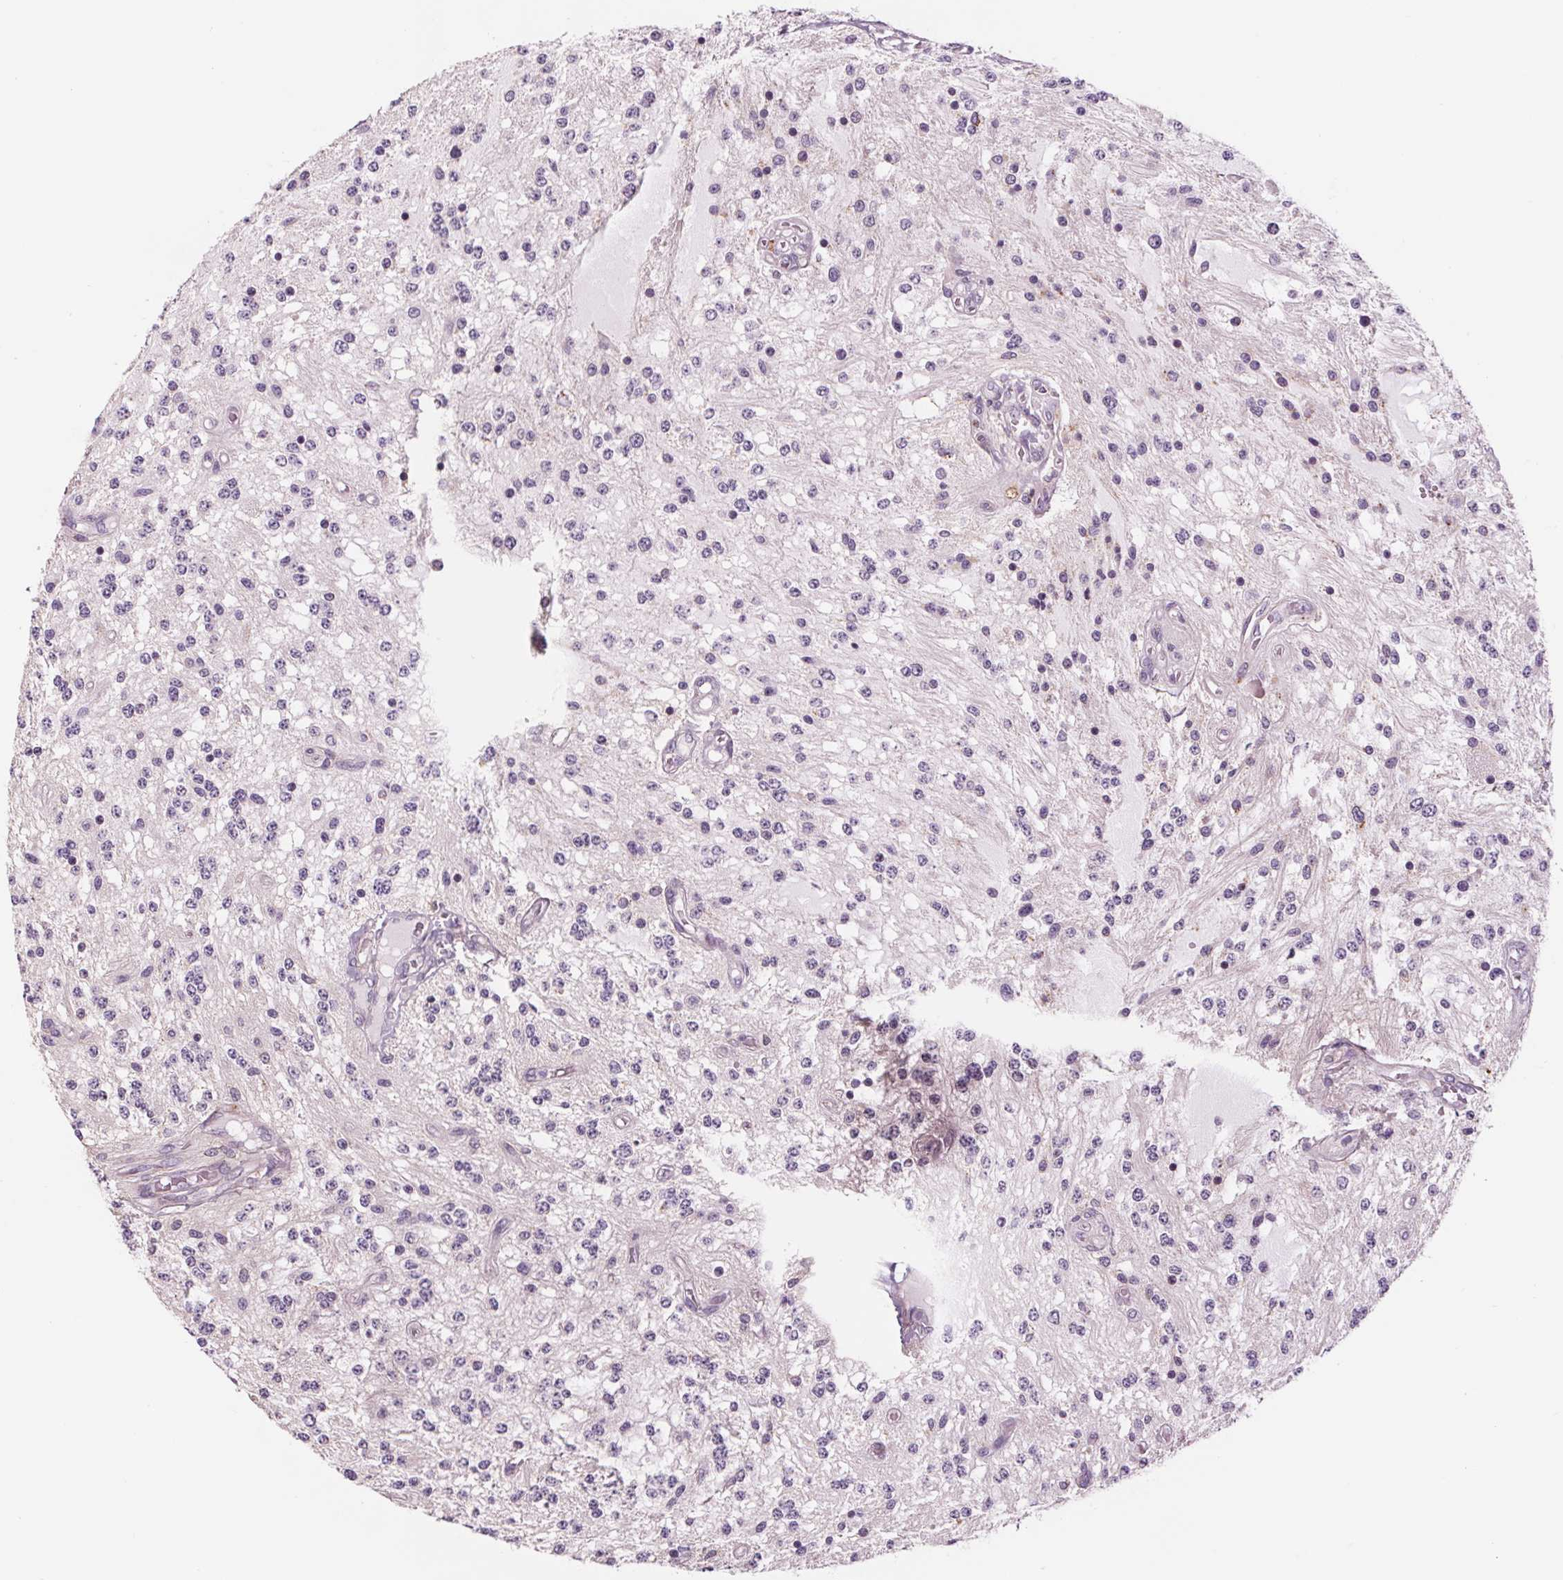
{"staining": {"intensity": "negative", "quantity": "none", "location": "none"}, "tissue": "glioma", "cell_type": "Tumor cells", "image_type": "cancer", "snomed": [{"axis": "morphology", "description": "Glioma, malignant, Low grade"}, {"axis": "topography", "description": "Cerebellum"}], "caption": "This is an IHC histopathology image of human malignant glioma (low-grade). There is no positivity in tumor cells.", "gene": "SAMD5", "patient": {"sex": "female", "age": 14}}